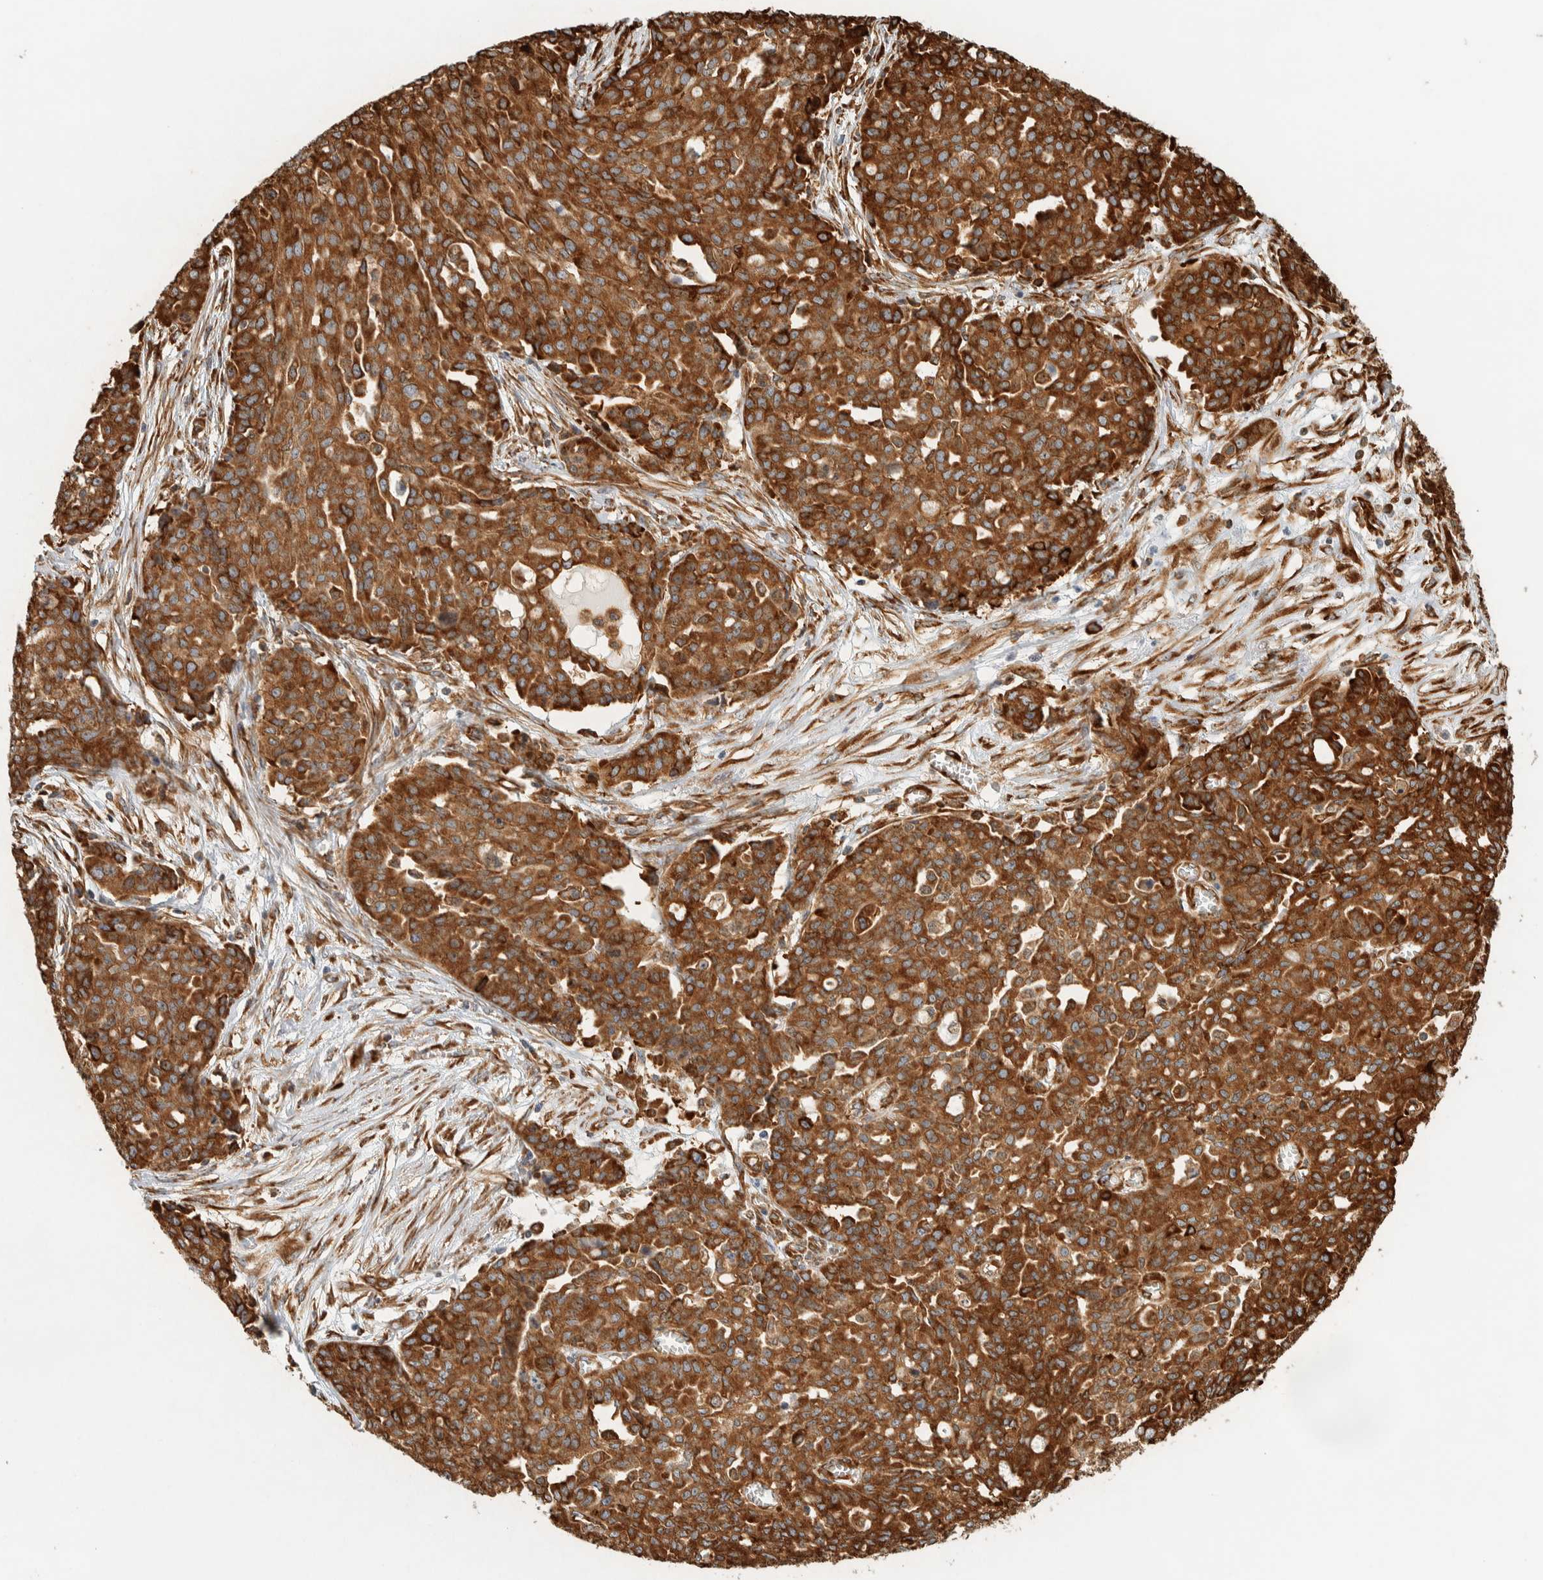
{"staining": {"intensity": "strong", "quantity": ">75%", "location": "cytoplasmic/membranous"}, "tissue": "ovarian cancer", "cell_type": "Tumor cells", "image_type": "cancer", "snomed": [{"axis": "morphology", "description": "Cystadenocarcinoma, serous, NOS"}, {"axis": "topography", "description": "Soft tissue"}, {"axis": "topography", "description": "Ovary"}], "caption": "The immunohistochemical stain labels strong cytoplasmic/membranous expression in tumor cells of serous cystadenocarcinoma (ovarian) tissue.", "gene": "LLGL2", "patient": {"sex": "female", "age": 57}}